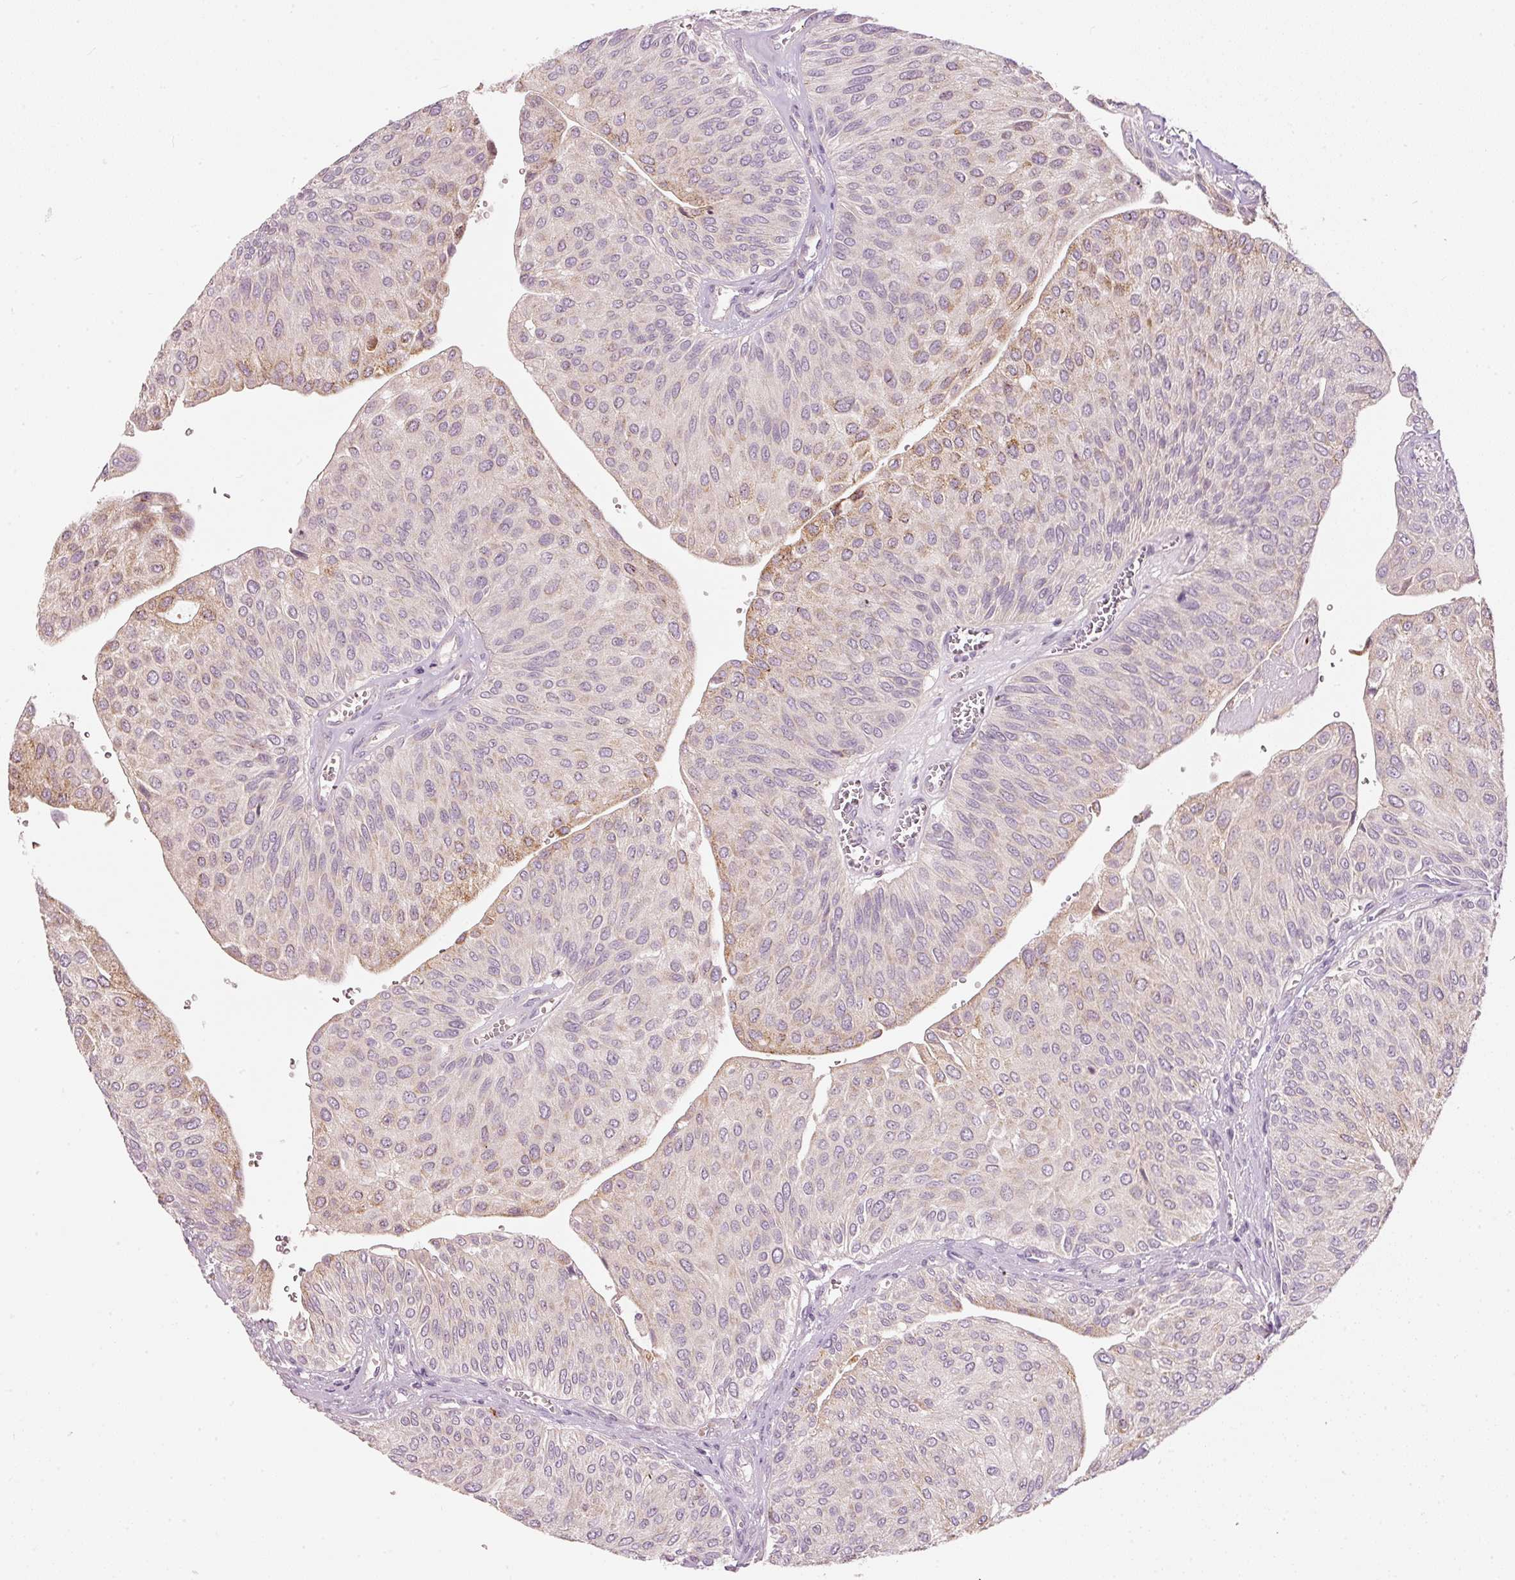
{"staining": {"intensity": "moderate", "quantity": "<25%", "location": "cytoplasmic/membranous"}, "tissue": "urothelial cancer", "cell_type": "Tumor cells", "image_type": "cancer", "snomed": [{"axis": "morphology", "description": "Urothelial carcinoma, NOS"}, {"axis": "topography", "description": "Urinary bladder"}], "caption": "Immunohistochemical staining of urothelial cancer displays low levels of moderate cytoplasmic/membranous protein positivity in approximately <25% of tumor cells.", "gene": "KLHL21", "patient": {"sex": "male", "age": 67}}